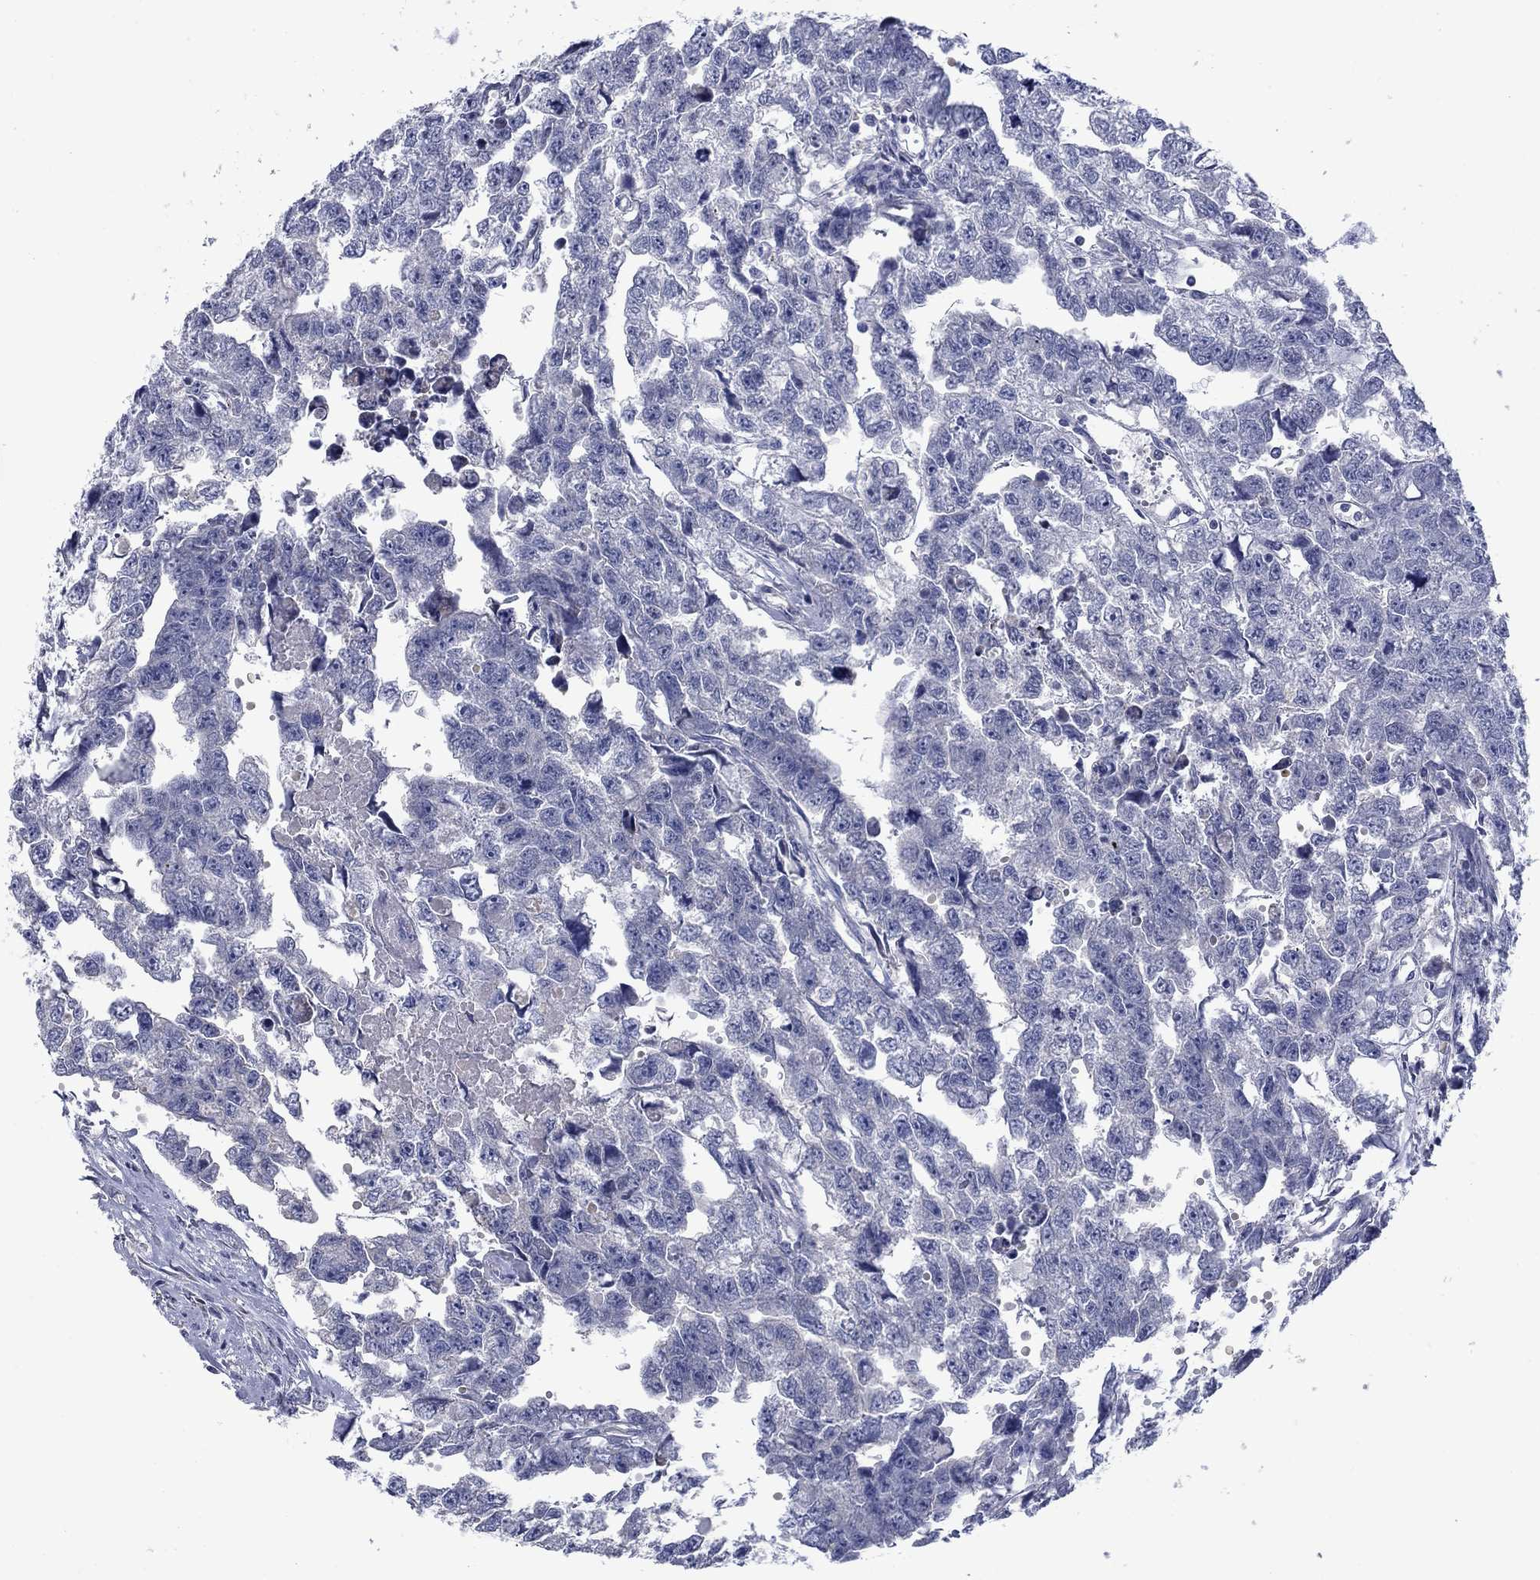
{"staining": {"intensity": "negative", "quantity": "none", "location": "none"}, "tissue": "testis cancer", "cell_type": "Tumor cells", "image_type": "cancer", "snomed": [{"axis": "morphology", "description": "Carcinoma, Embryonal, NOS"}, {"axis": "morphology", "description": "Teratoma, malignant, NOS"}, {"axis": "topography", "description": "Testis"}], "caption": "Tumor cells are negative for protein expression in human testis cancer (embryonal carcinoma).", "gene": "FRK", "patient": {"sex": "male", "age": 44}}